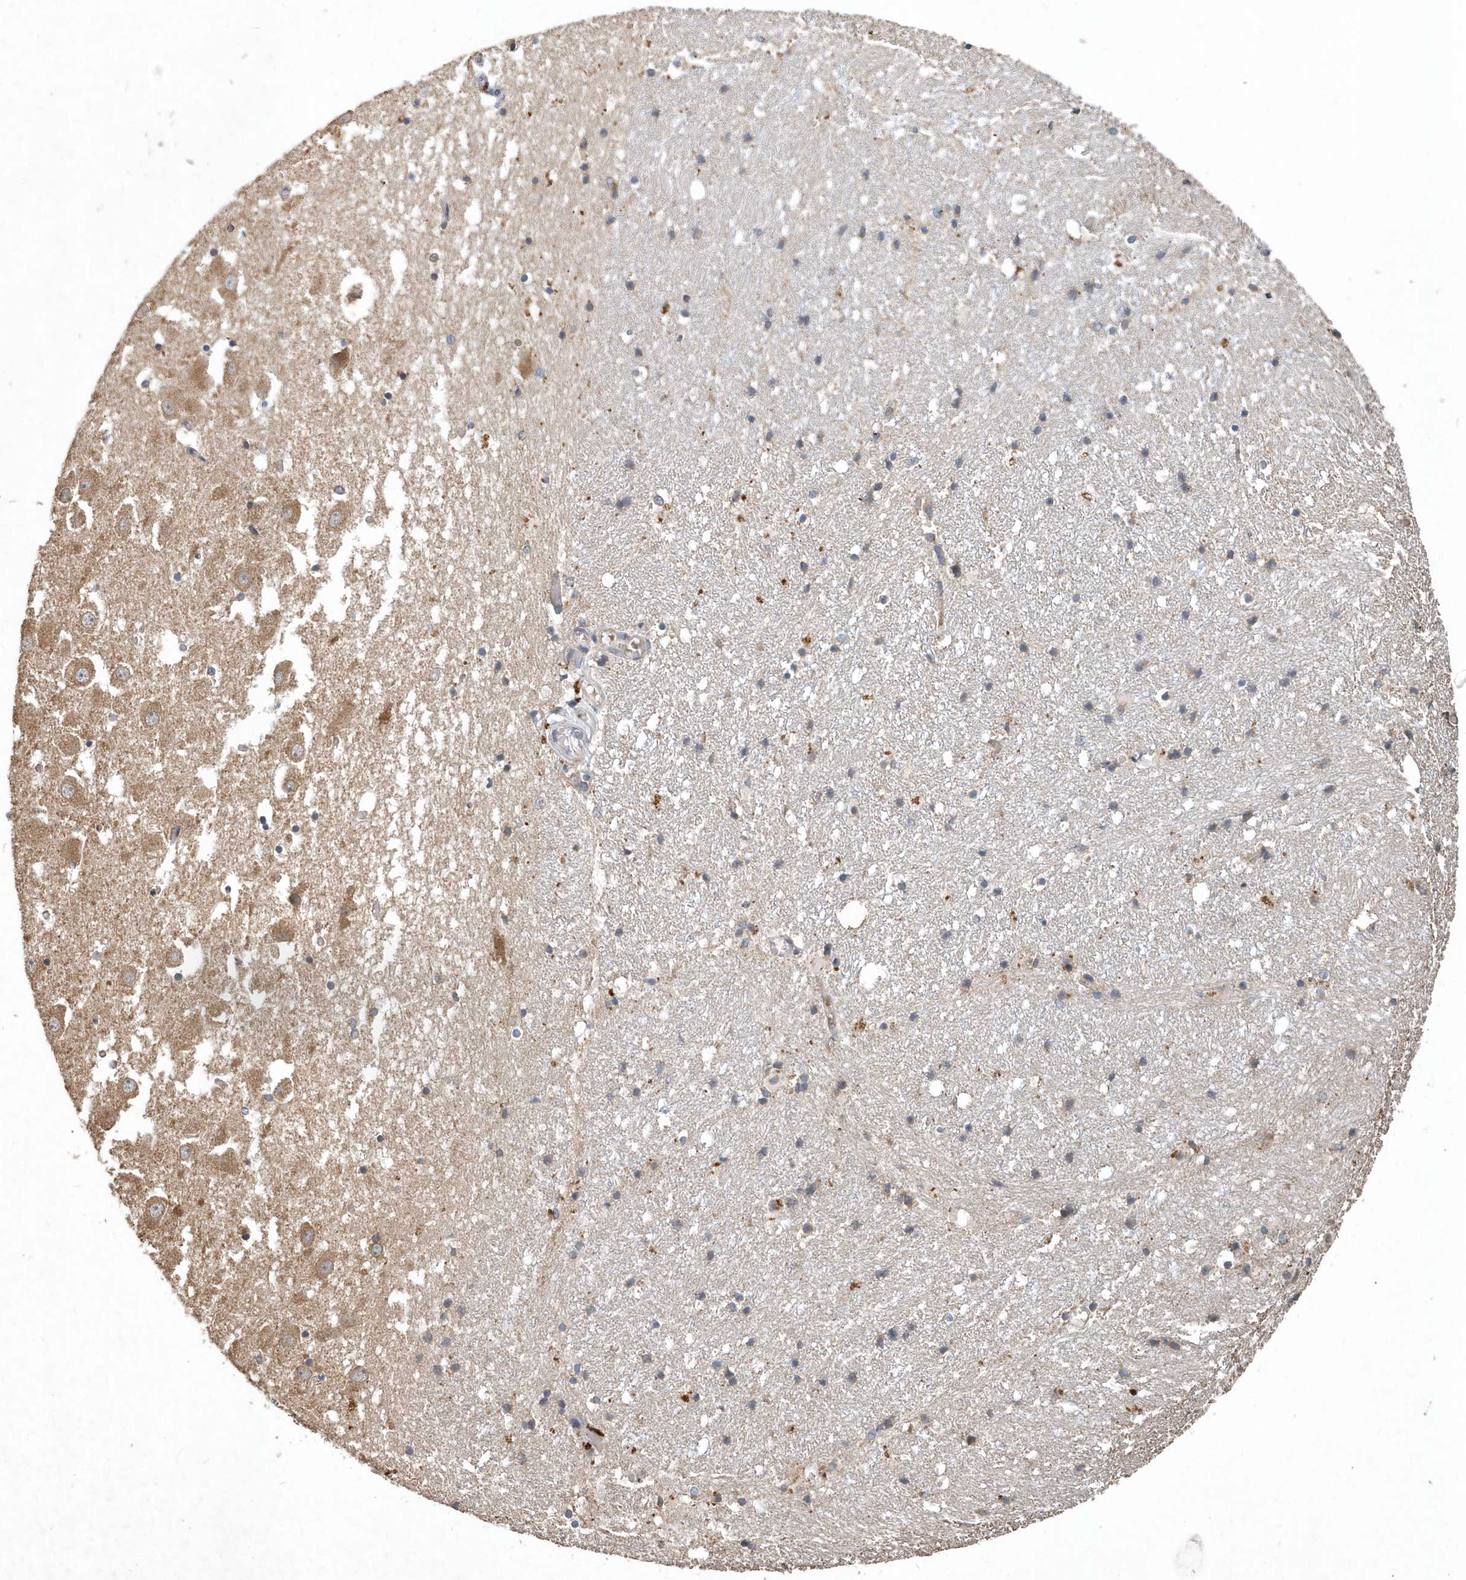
{"staining": {"intensity": "weak", "quantity": "25%-75%", "location": "cytoplasmic/membranous"}, "tissue": "hippocampus", "cell_type": "Glial cells", "image_type": "normal", "snomed": [{"axis": "morphology", "description": "Normal tissue, NOS"}, {"axis": "topography", "description": "Hippocampus"}], "caption": "Protein staining shows weak cytoplasmic/membranous positivity in about 25%-75% of glial cells in benign hippocampus.", "gene": "SCFD2", "patient": {"sex": "female", "age": 52}}